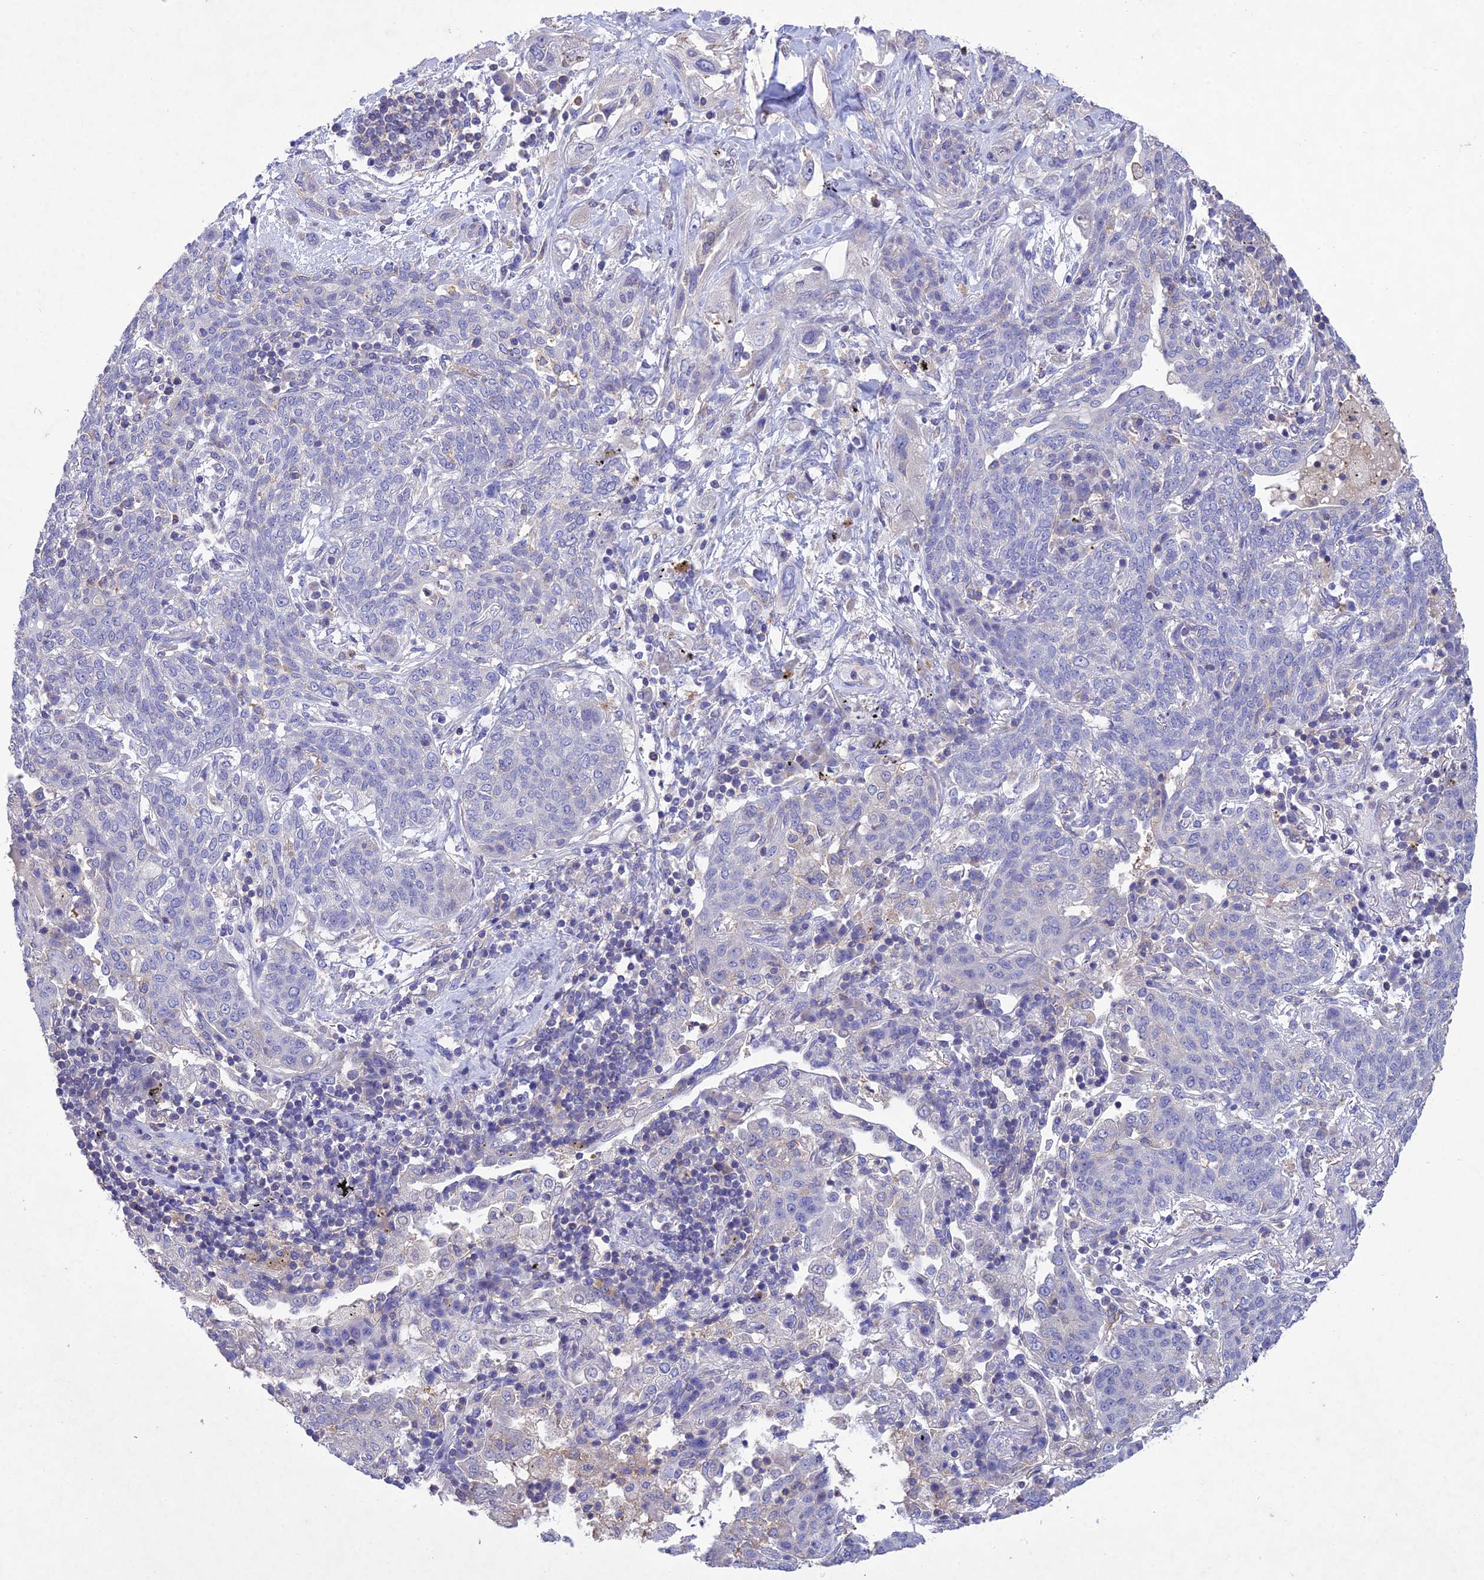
{"staining": {"intensity": "negative", "quantity": "none", "location": "none"}, "tissue": "lung cancer", "cell_type": "Tumor cells", "image_type": "cancer", "snomed": [{"axis": "morphology", "description": "Squamous cell carcinoma, NOS"}, {"axis": "topography", "description": "Lung"}], "caption": "Immunohistochemistry of lung cancer (squamous cell carcinoma) shows no staining in tumor cells. (Stains: DAB (3,3'-diaminobenzidine) IHC with hematoxylin counter stain, Microscopy: brightfield microscopy at high magnification).", "gene": "SNX24", "patient": {"sex": "female", "age": 70}}